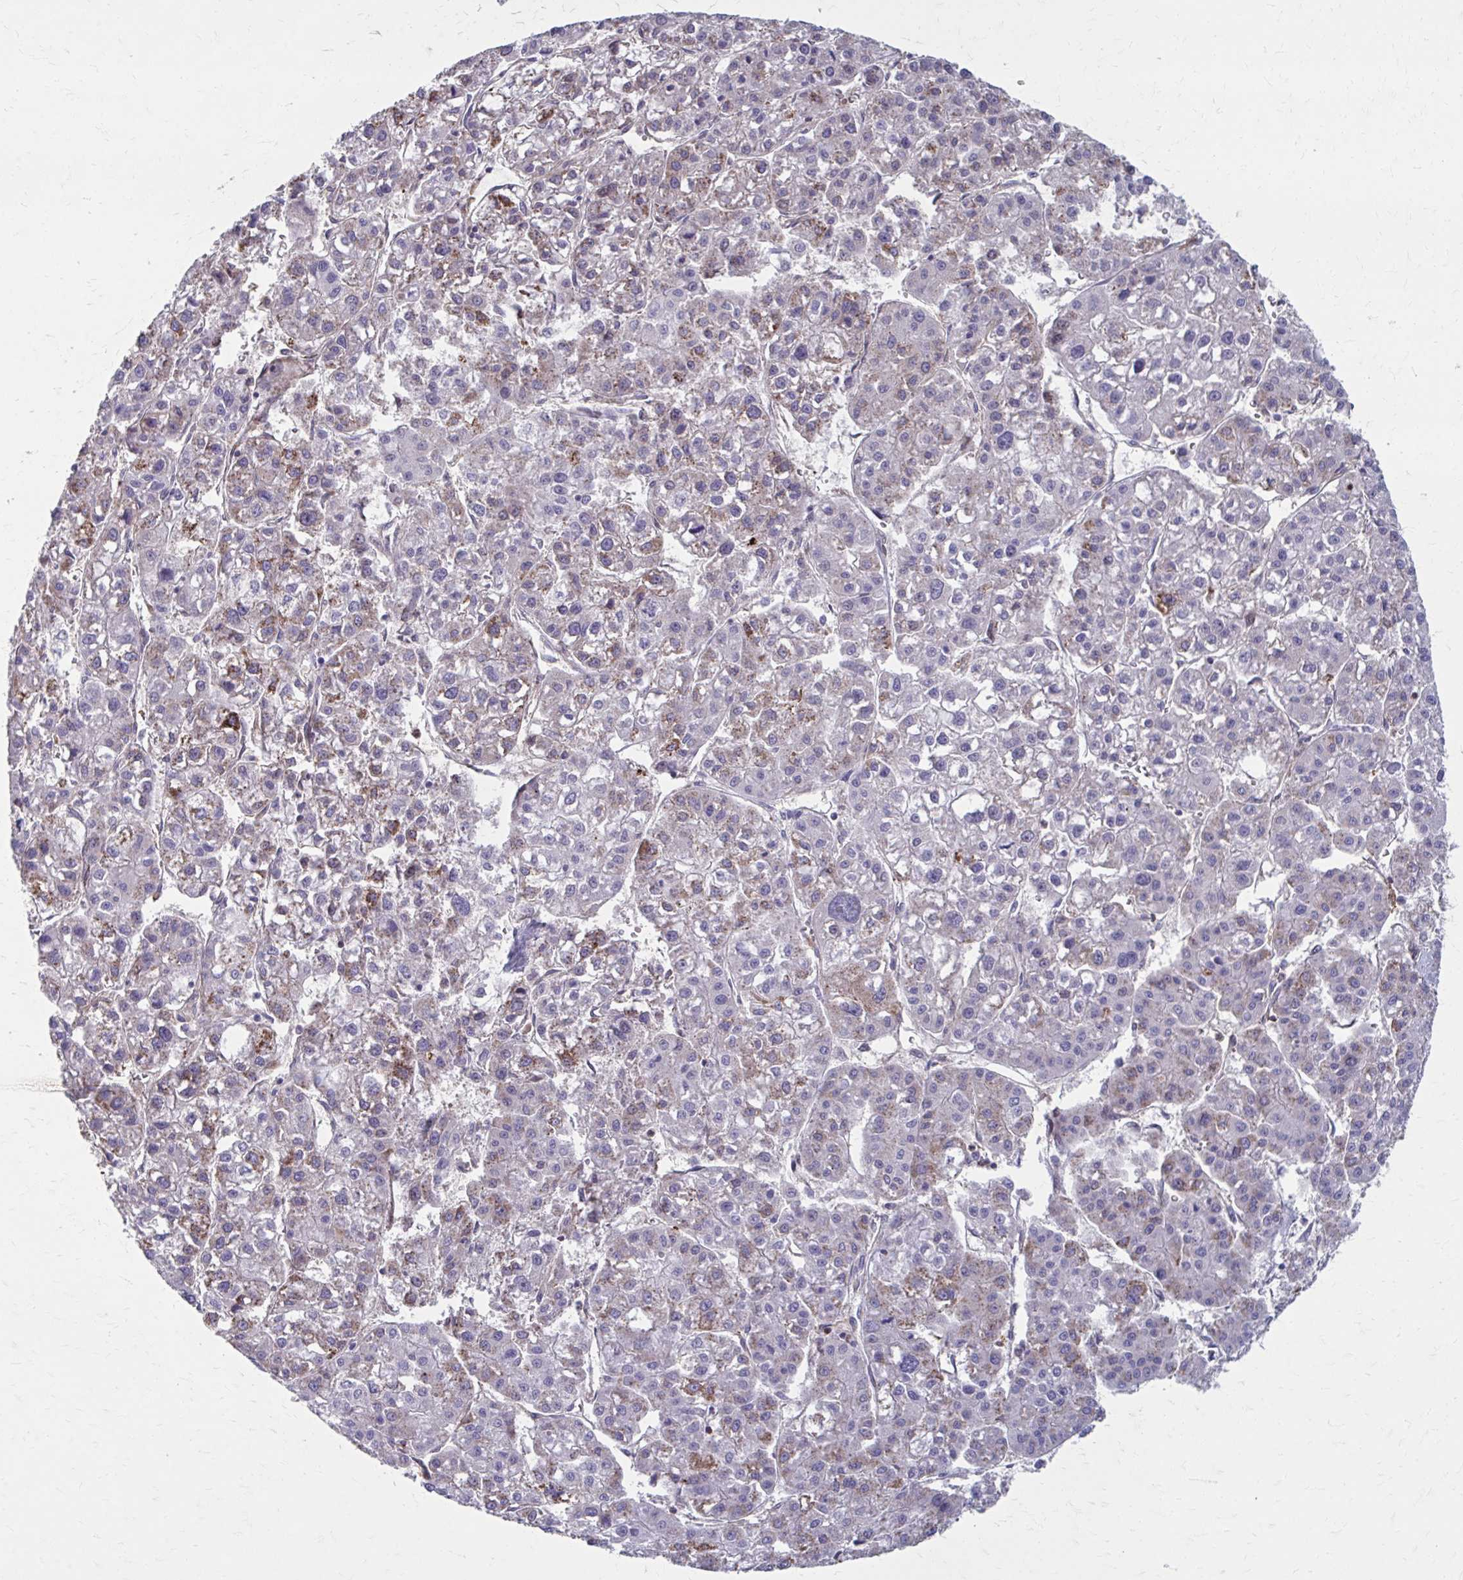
{"staining": {"intensity": "moderate", "quantity": "<25%", "location": "cytoplasmic/membranous"}, "tissue": "liver cancer", "cell_type": "Tumor cells", "image_type": "cancer", "snomed": [{"axis": "morphology", "description": "Carcinoma, Hepatocellular, NOS"}, {"axis": "topography", "description": "Liver"}], "caption": "Immunohistochemical staining of human hepatocellular carcinoma (liver) shows moderate cytoplasmic/membranous protein expression in about <25% of tumor cells.", "gene": "MMP14", "patient": {"sex": "male", "age": 73}}